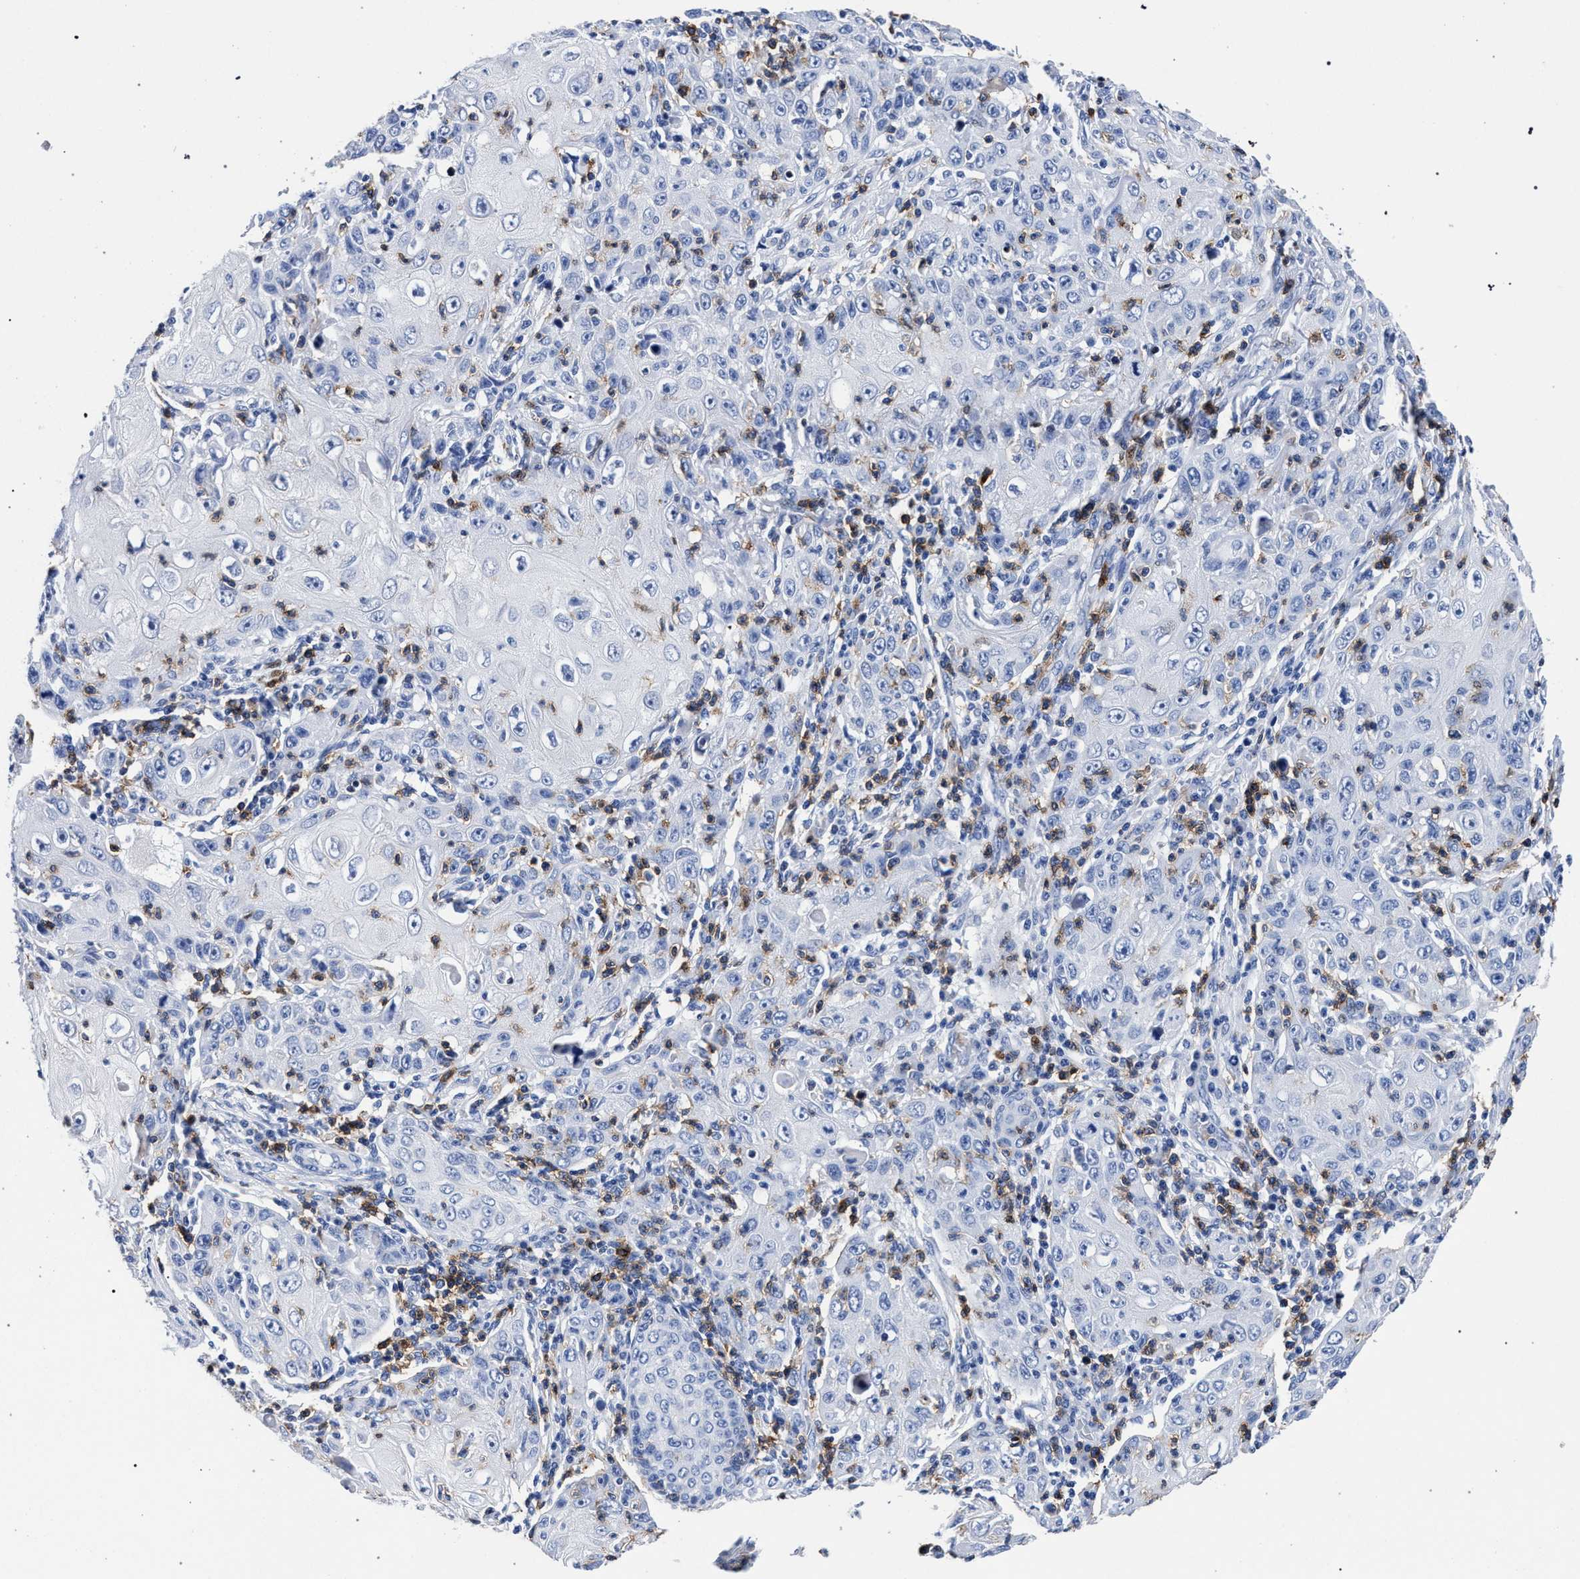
{"staining": {"intensity": "negative", "quantity": "none", "location": "none"}, "tissue": "skin cancer", "cell_type": "Tumor cells", "image_type": "cancer", "snomed": [{"axis": "morphology", "description": "Squamous cell carcinoma, NOS"}, {"axis": "topography", "description": "Skin"}], "caption": "IHC of skin cancer exhibits no positivity in tumor cells.", "gene": "KLRK1", "patient": {"sex": "female", "age": 88}}